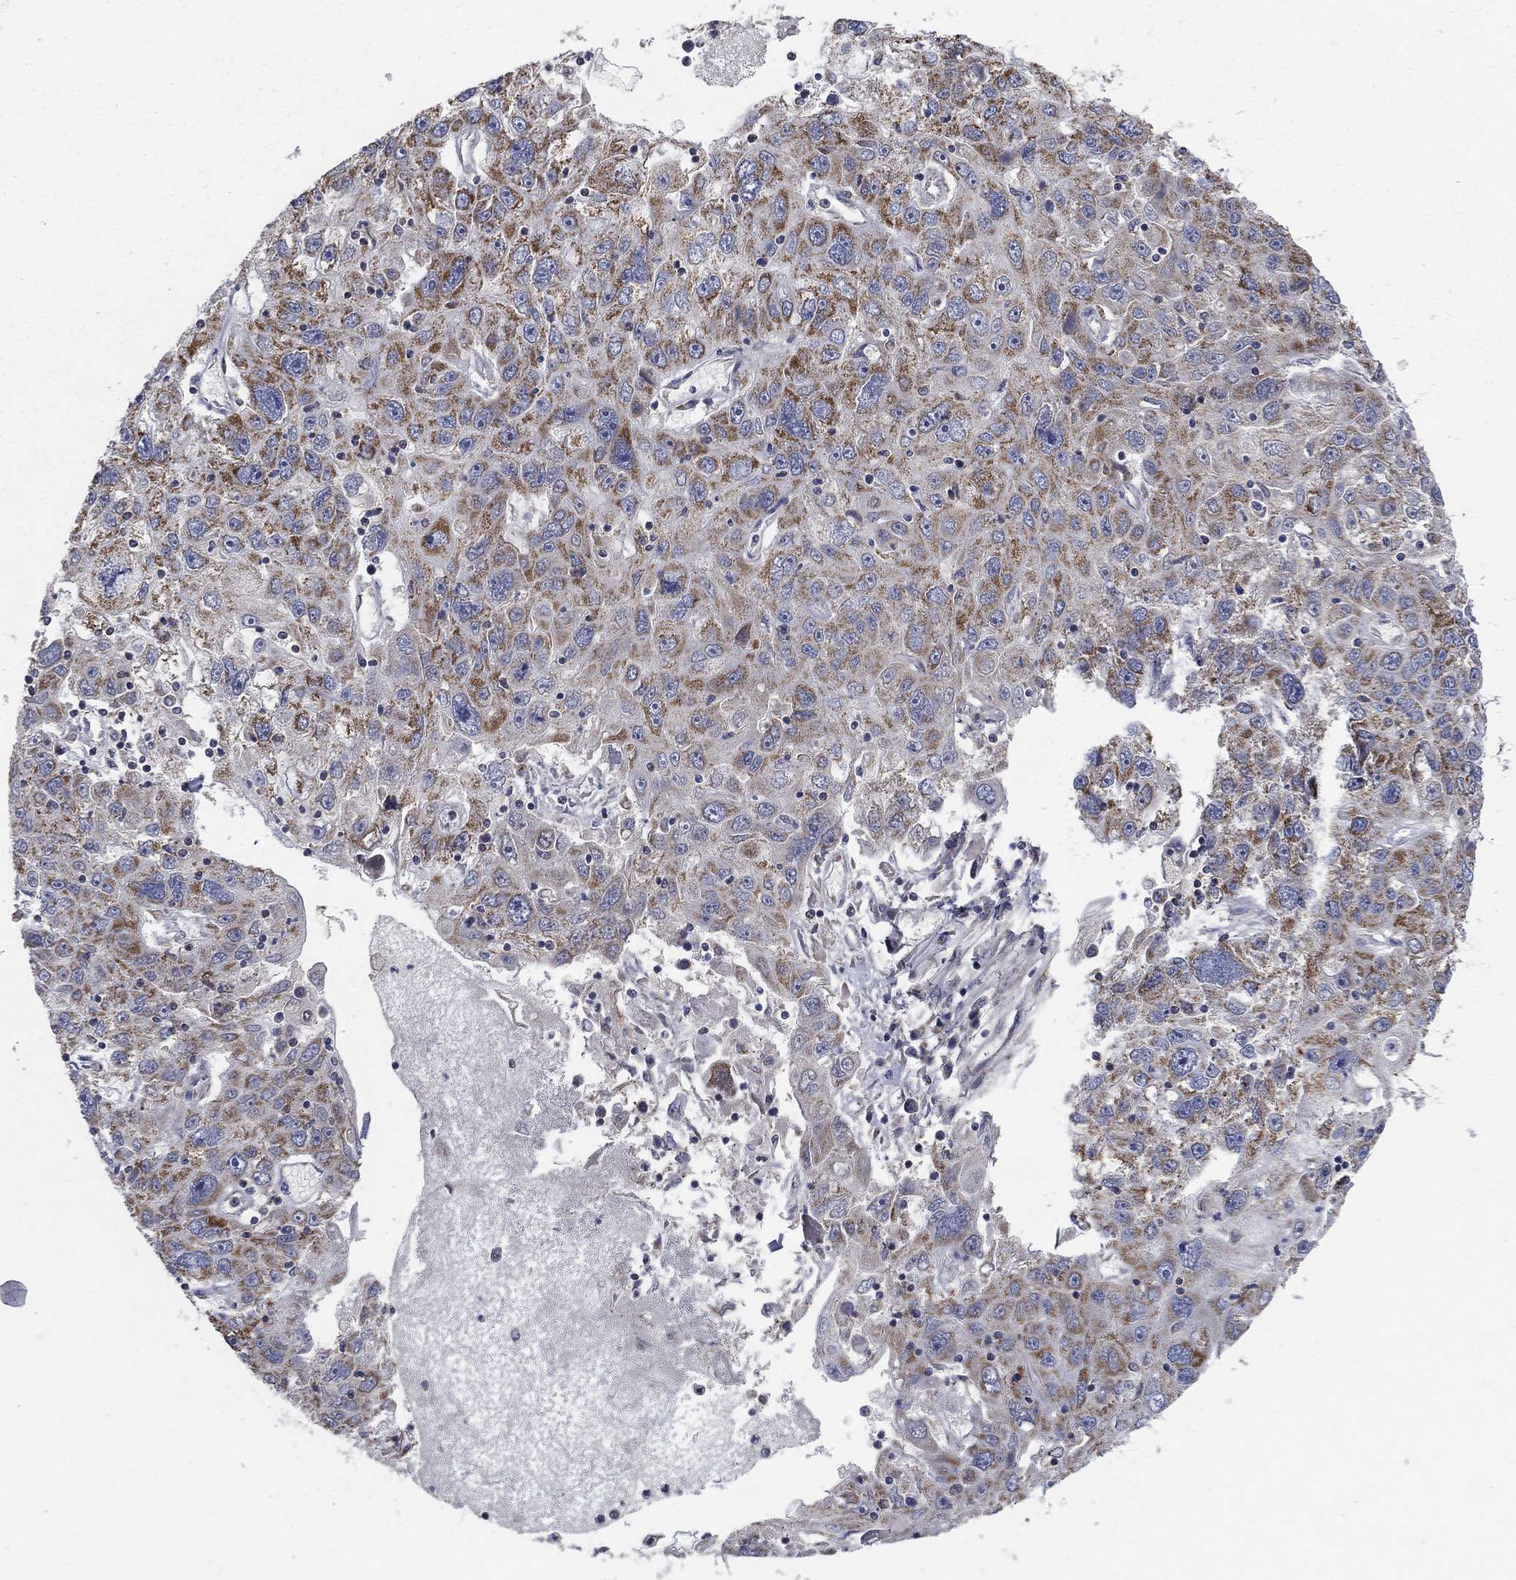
{"staining": {"intensity": "strong", "quantity": "25%-75%", "location": "cytoplasmic/membranous"}, "tissue": "stomach cancer", "cell_type": "Tumor cells", "image_type": "cancer", "snomed": [{"axis": "morphology", "description": "Adenocarcinoma, NOS"}, {"axis": "topography", "description": "Stomach"}], "caption": "Tumor cells show high levels of strong cytoplasmic/membranous positivity in about 25%-75% of cells in stomach cancer (adenocarcinoma). The staining is performed using DAB brown chromogen to label protein expression. The nuclei are counter-stained blue using hematoxylin.", "gene": "C9orf85", "patient": {"sex": "male", "age": 56}}